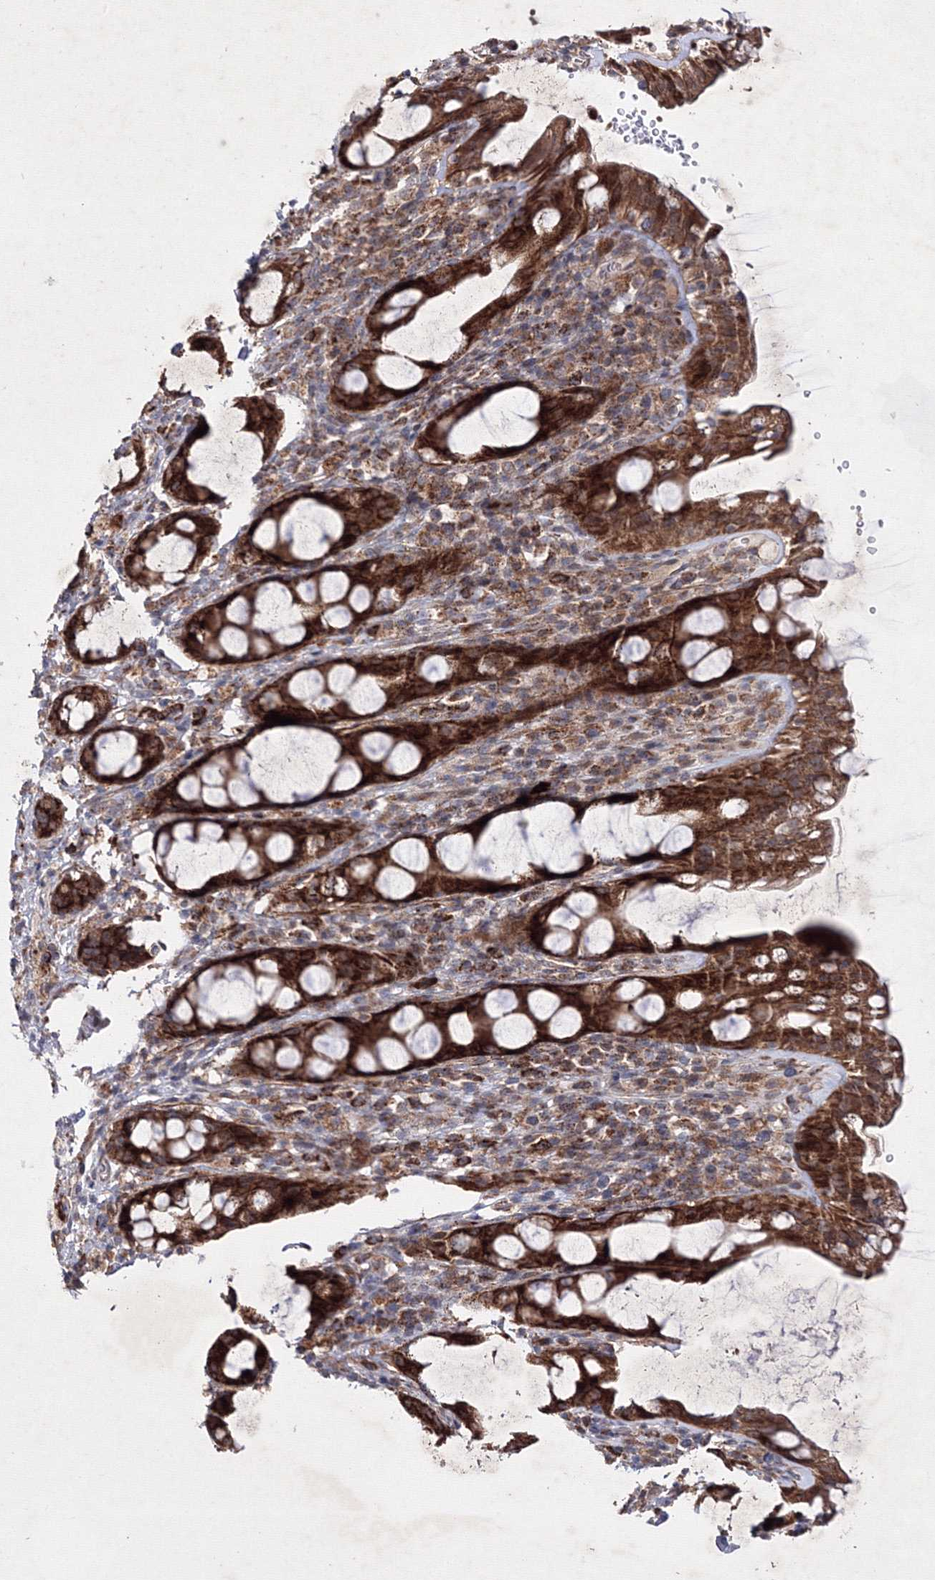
{"staining": {"intensity": "strong", "quantity": ">75%", "location": "cytoplasmic/membranous"}, "tissue": "rectum", "cell_type": "Glandular cells", "image_type": "normal", "snomed": [{"axis": "morphology", "description": "Normal tissue, NOS"}, {"axis": "topography", "description": "Rectum"}], "caption": "IHC staining of benign rectum, which reveals high levels of strong cytoplasmic/membranous expression in about >75% of glandular cells indicating strong cytoplasmic/membranous protein positivity. The staining was performed using DAB (brown) for protein detection and nuclei were counterstained in hematoxylin (blue).", "gene": "GFM1", "patient": {"sex": "male", "age": 44}}